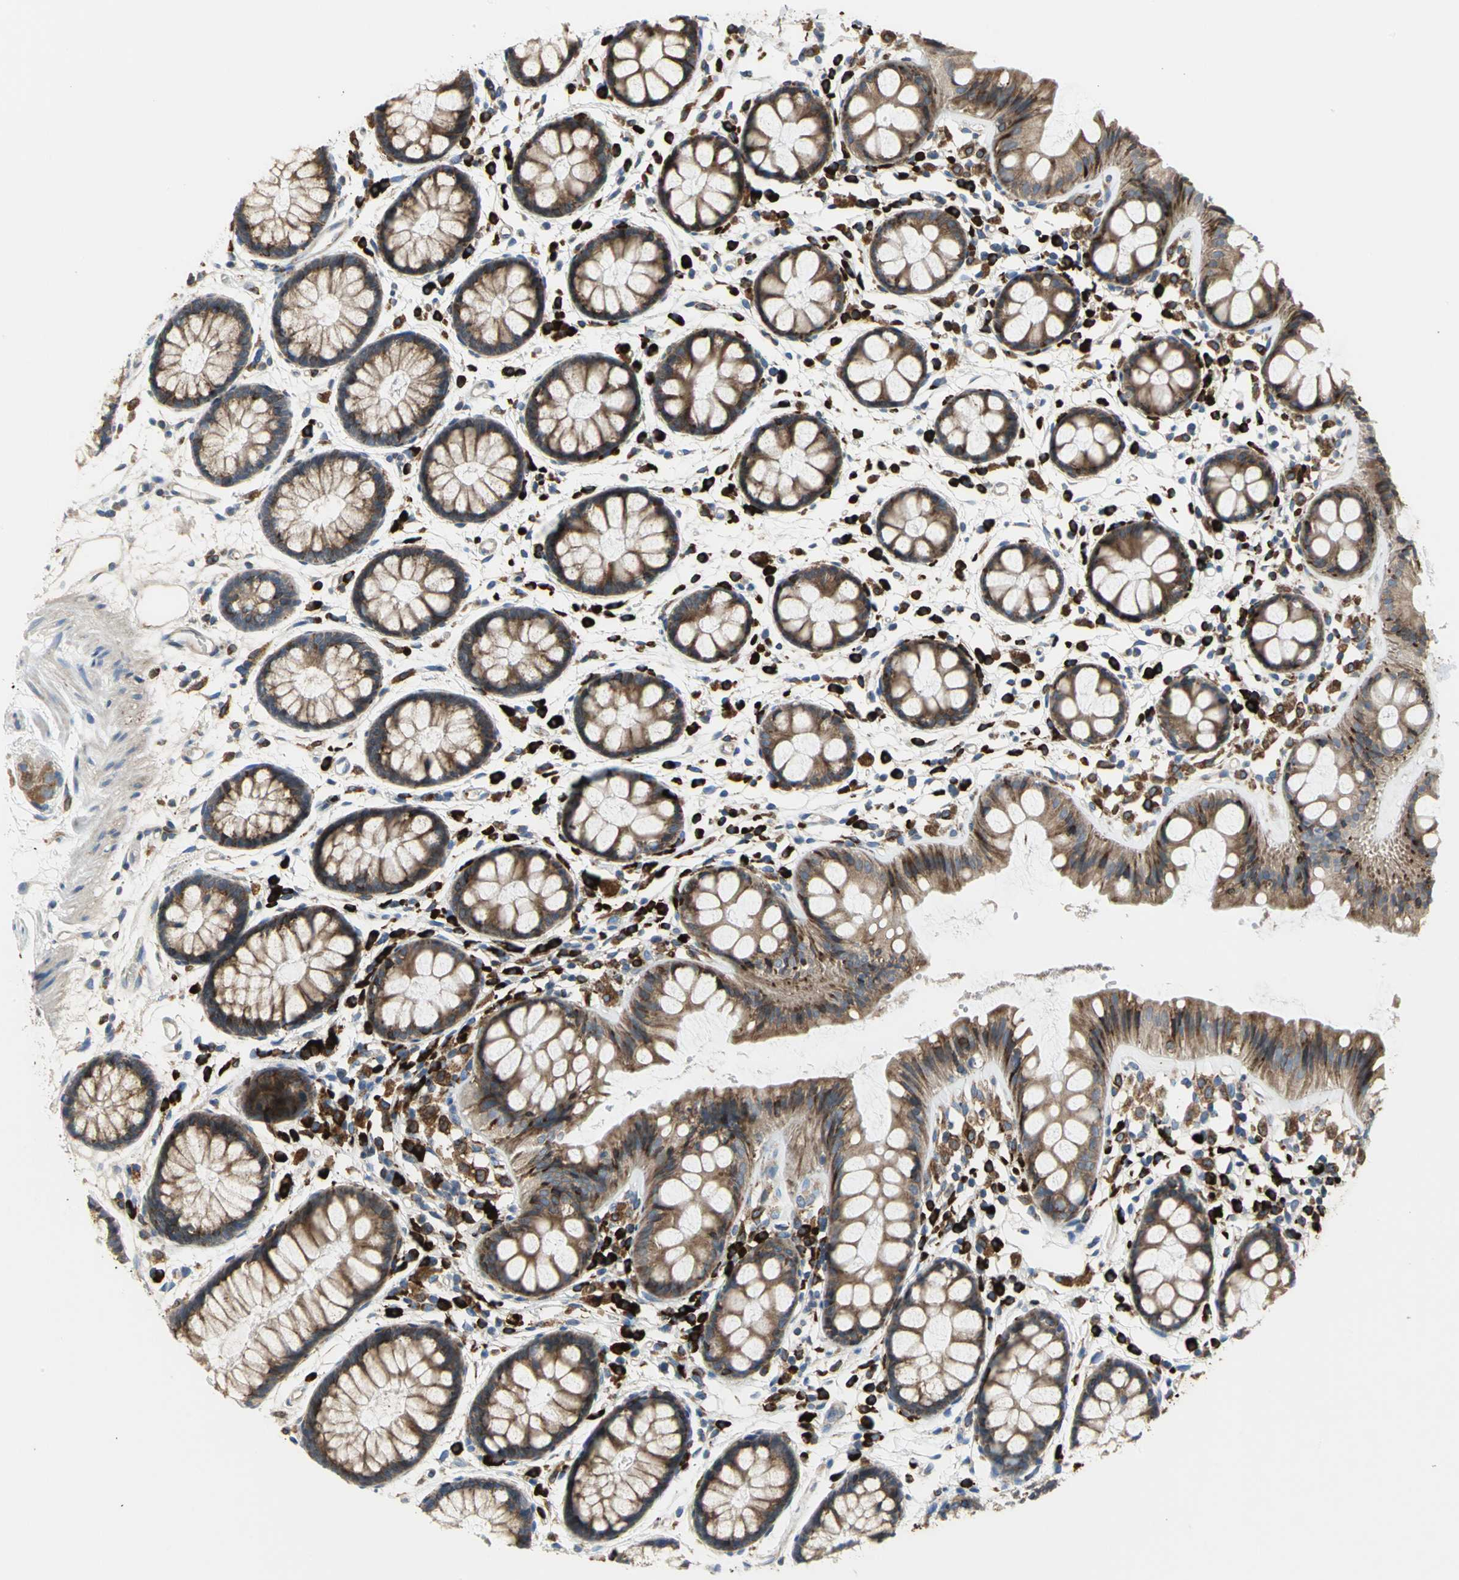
{"staining": {"intensity": "strong", "quantity": "25%-75%", "location": "cytoplasmic/membranous"}, "tissue": "rectum", "cell_type": "Glandular cells", "image_type": "normal", "snomed": [{"axis": "morphology", "description": "Normal tissue, NOS"}, {"axis": "topography", "description": "Rectum"}], "caption": "Brown immunohistochemical staining in benign human rectum shows strong cytoplasmic/membranous staining in about 25%-75% of glandular cells.", "gene": "SDF2L1", "patient": {"sex": "female", "age": 66}}